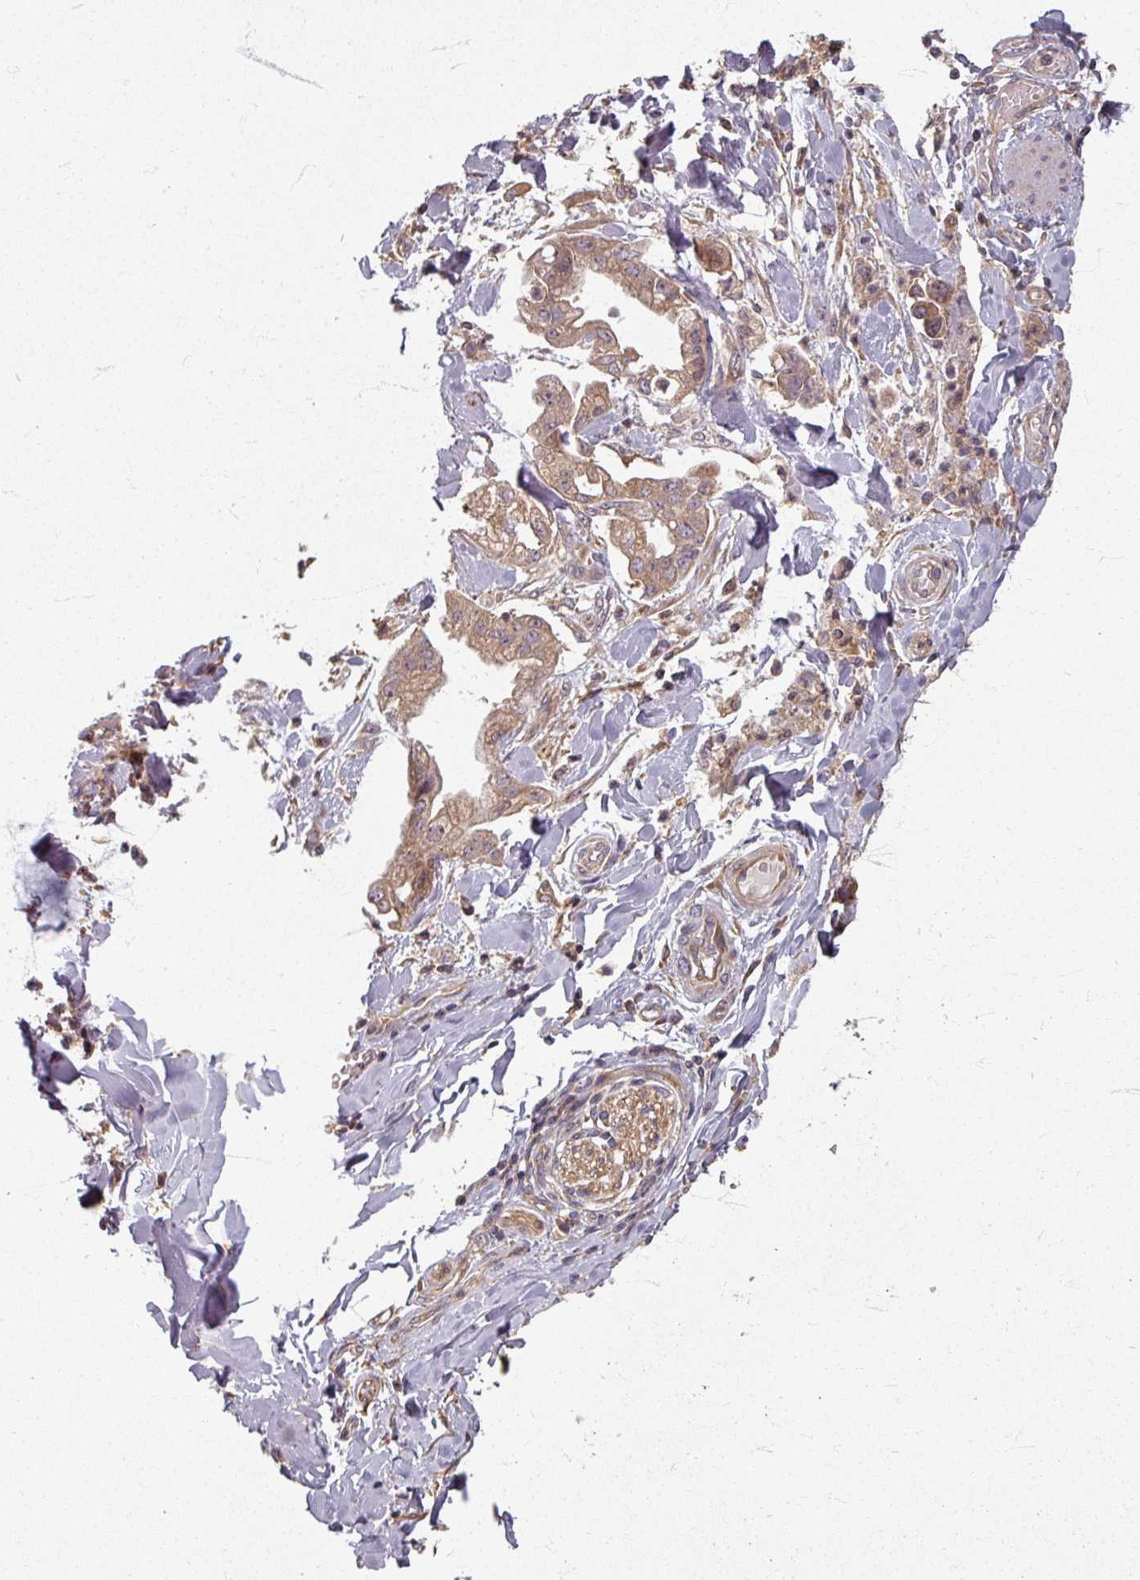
{"staining": {"intensity": "moderate", "quantity": ">75%", "location": "cytoplasmic/membranous"}, "tissue": "stomach cancer", "cell_type": "Tumor cells", "image_type": "cancer", "snomed": [{"axis": "morphology", "description": "Adenocarcinoma, NOS"}, {"axis": "topography", "description": "Stomach"}], "caption": "A photomicrograph showing moderate cytoplasmic/membranous expression in about >75% of tumor cells in stomach adenocarcinoma, as visualized by brown immunohistochemical staining.", "gene": "STAM", "patient": {"sex": "male", "age": 62}}